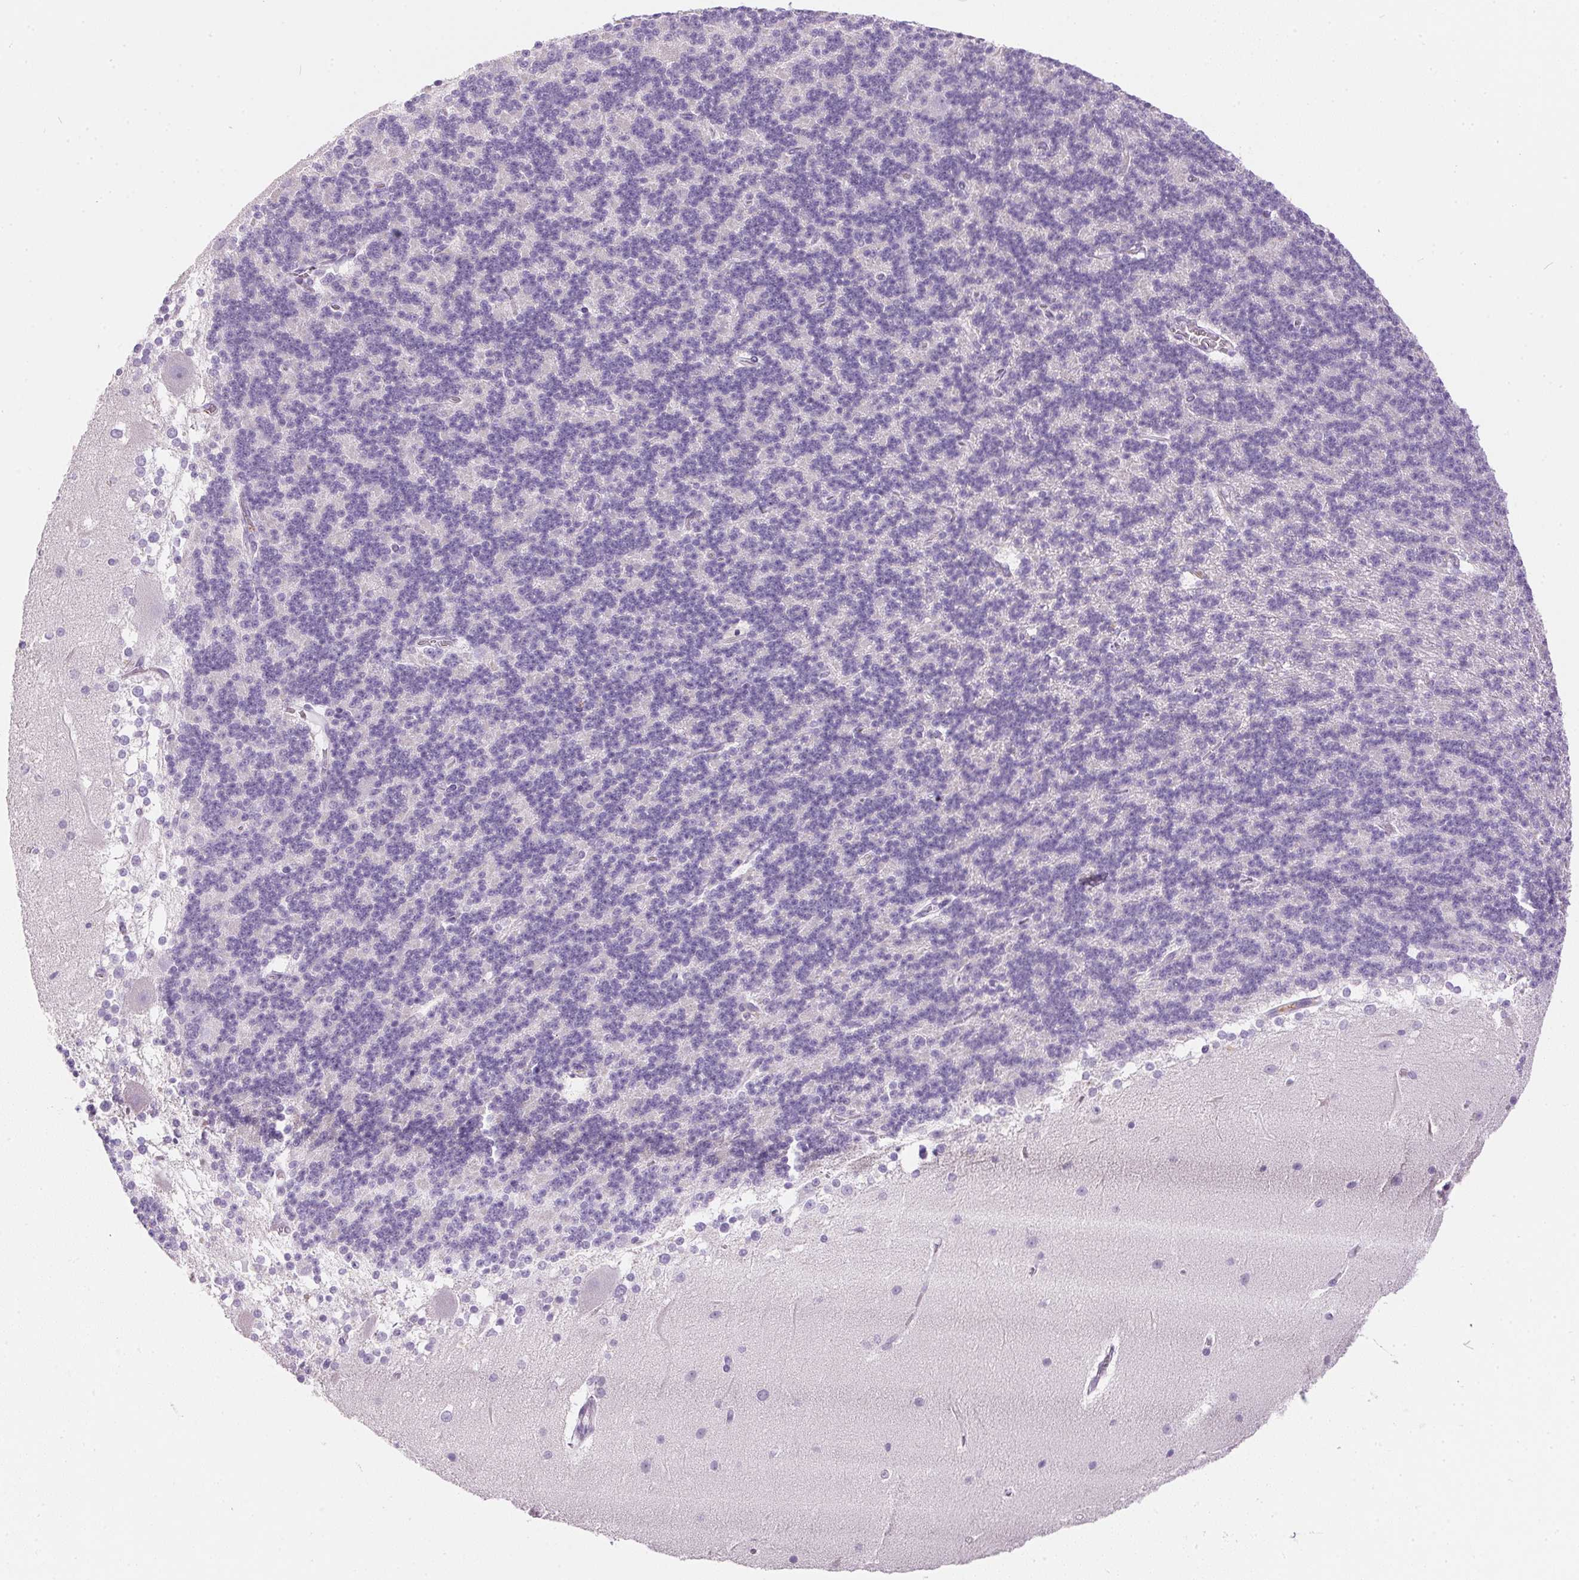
{"staining": {"intensity": "negative", "quantity": "none", "location": "none"}, "tissue": "cerebellum", "cell_type": "Cells in granular layer", "image_type": "normal", "snomed": [{"axis": "morphology", "description": "Normal tissue, NOS"}, {"axis": "topography", "description": "Cerebellum"}], "caption": "The histopathology image exhibits no significant expression in cells in granular layer of cerebellum.", "gene": "ORM1", "patient": {"sex": "female", "age": 19}}